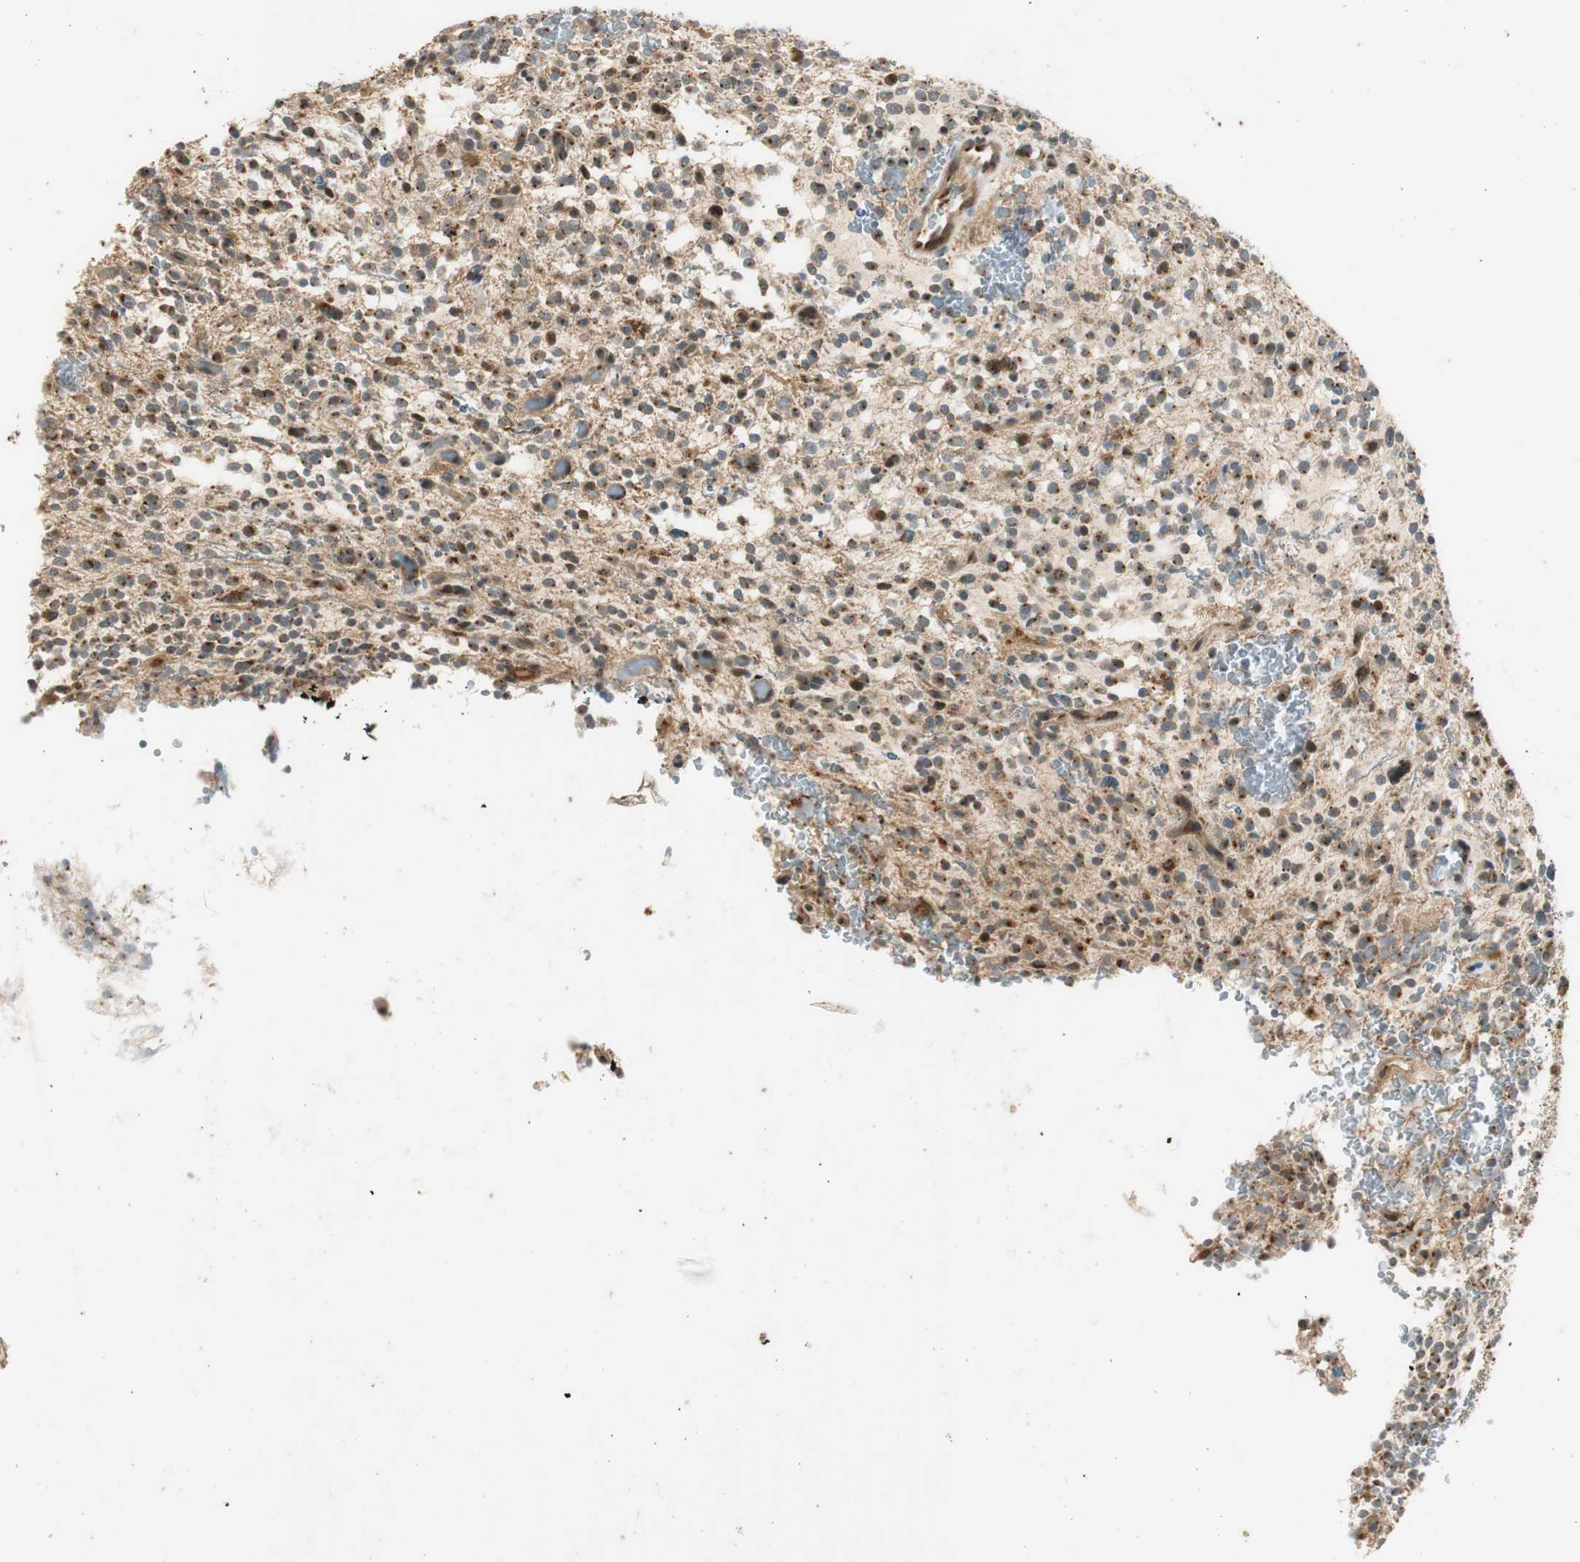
{"staining": {"intensity": "weak", "quantity": "<25%", "location": "cytoplasmic/membranous"}, "tissue": "glioma", "cell_type": "Tumor cells", "image_type": "cancer", "snomed": [{"axis": "morphology", "description": "Glioma, malignant, High grade"}, {"axis": "topography", "description": "Brain"}], "caption": "Protein analysis of malignant glioma (high-grade) displays no significant staining in tumor cells.", "gene": "NEO1", "patient": {"sex": "male", "age": 48}}